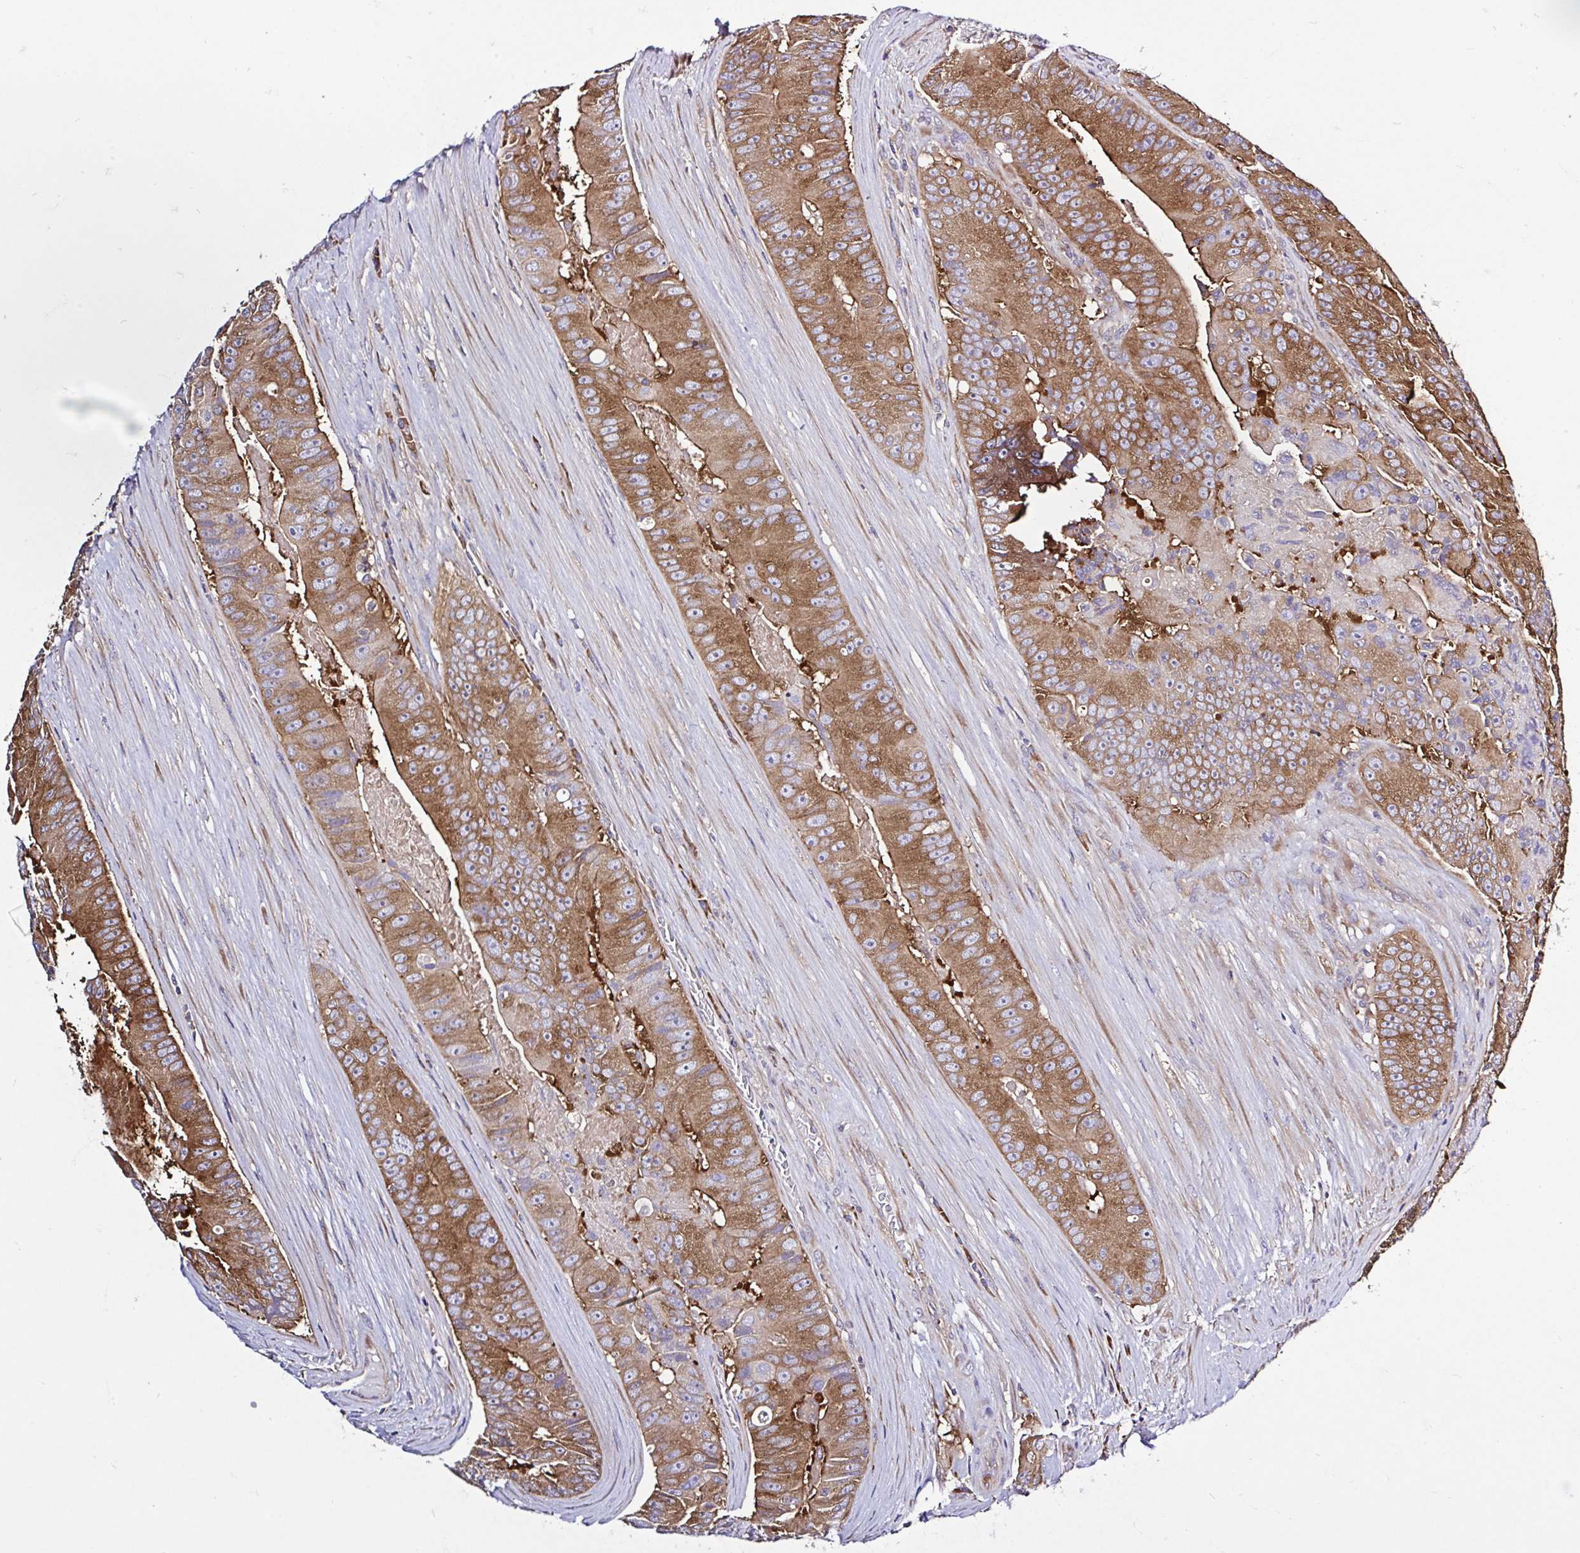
{"staining": {"intensity": "strong", "quantity": ">75%", "location": "cytoplasmic/membranous"}, "tissue": "colorectal cancer", "cell_type": "Tumor cells", "image_type": "cancer", "snomed": [{"axis": "morphology", "description": "Adenocarcinoma, NOS"}, {"axis": "topography", "description": "Colon"}], "caption": "The image reveals immunohistochemical staining of colorectal cancer (adenocarcinoma). There is strong cytoplasmic/membranous expression is identified in approximately >75% of tumor cells.", "gene": "LARS1", "patient": {"sex": "female", "age": 86}}